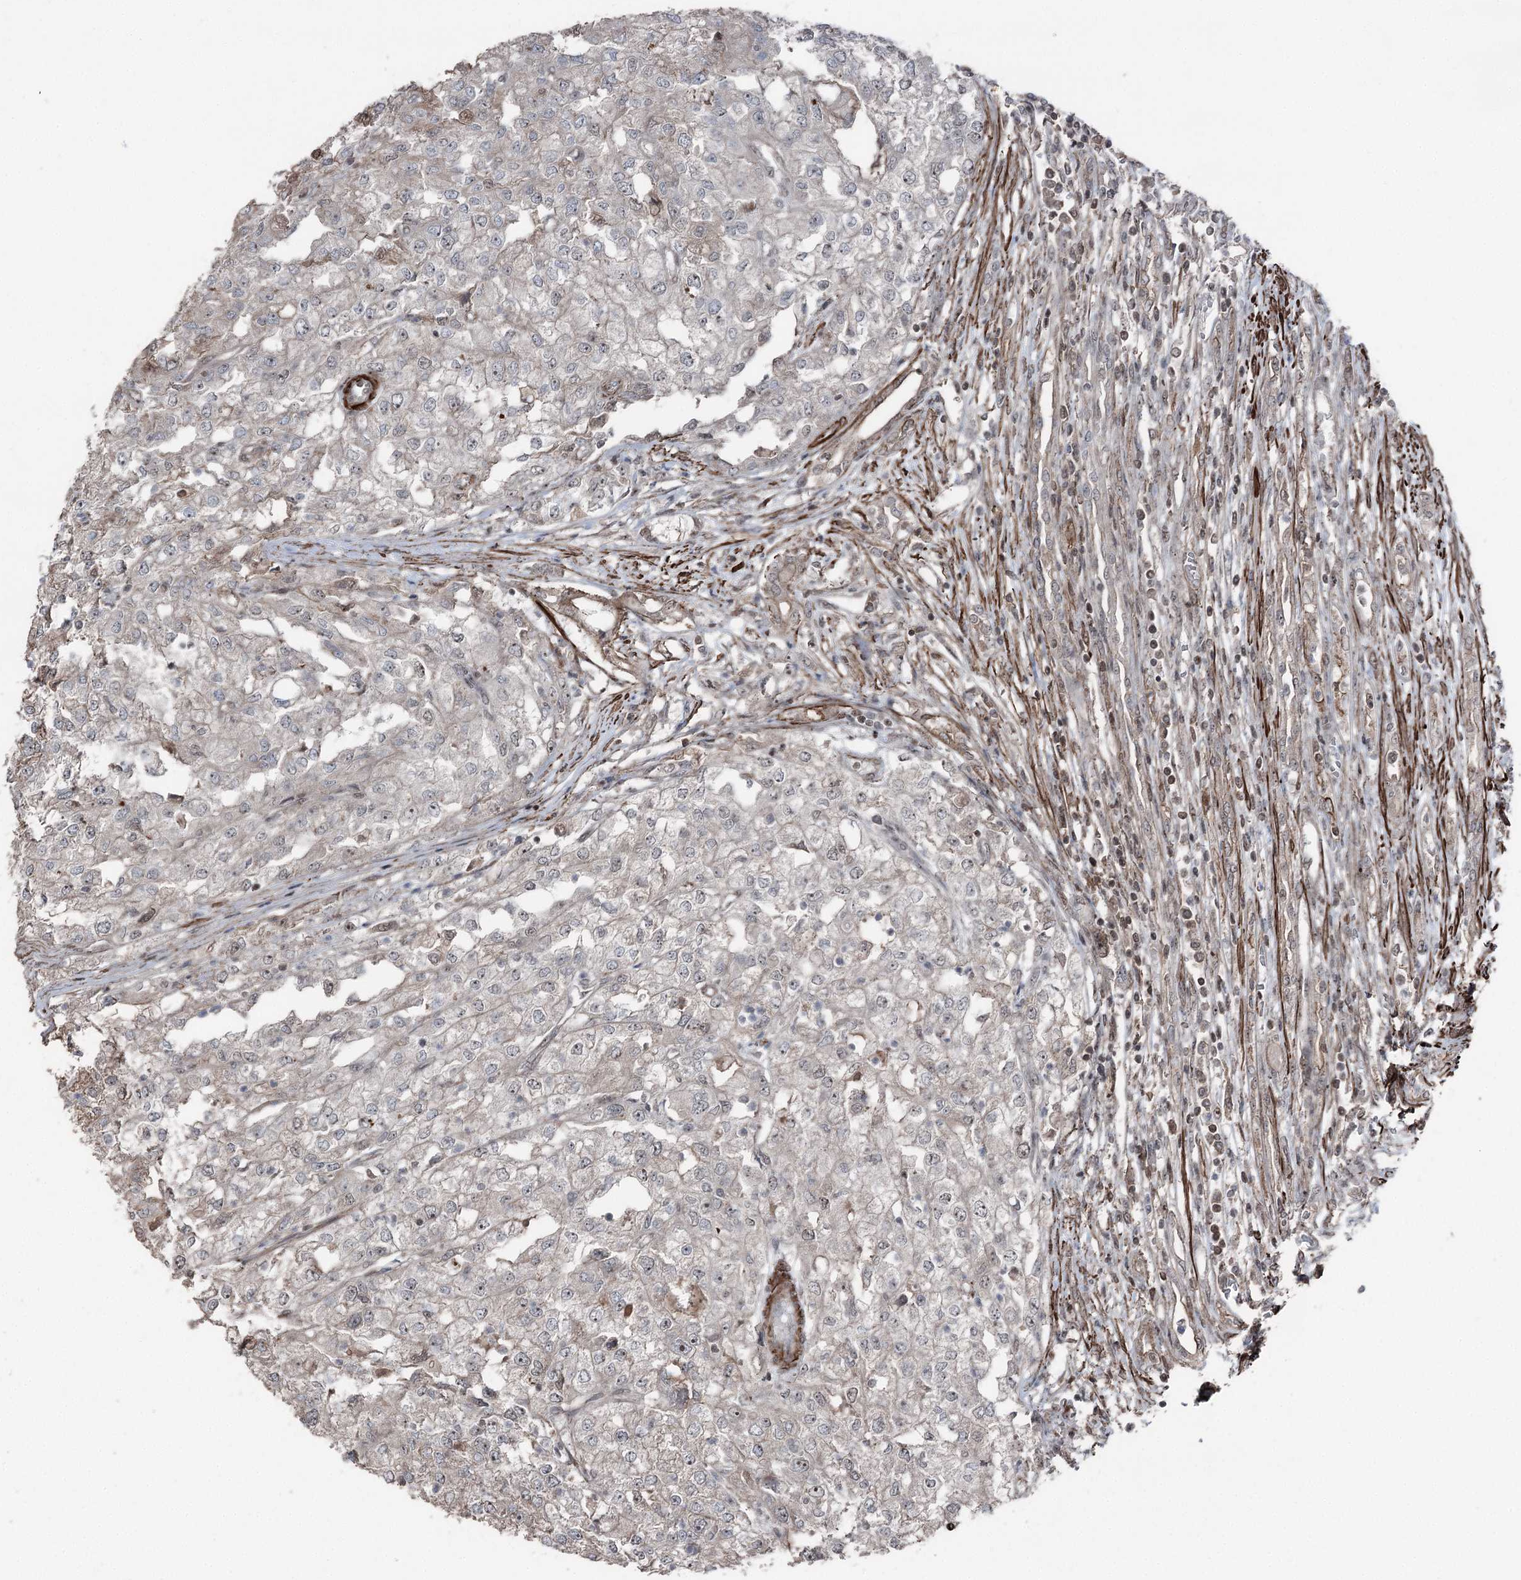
{"staining": {"intensity": "negative", "quantity": "none", "location": "none"}, "tissue": "renal cancer", "cell_type": "Tumor cells", "image_type": "cancer", "snomed": [{"axis": "morphology", "description": "Adenocarcinoma, NOS"}, {"axis": "topography", "description": "Kidney"}], "caption": "Protein analysis of renal cancer (adenocarcinoma) demonstrates no significant expression in tumor cells.", "gene": "CCDC82", "patient": {"sex": "female", "age": 54}}